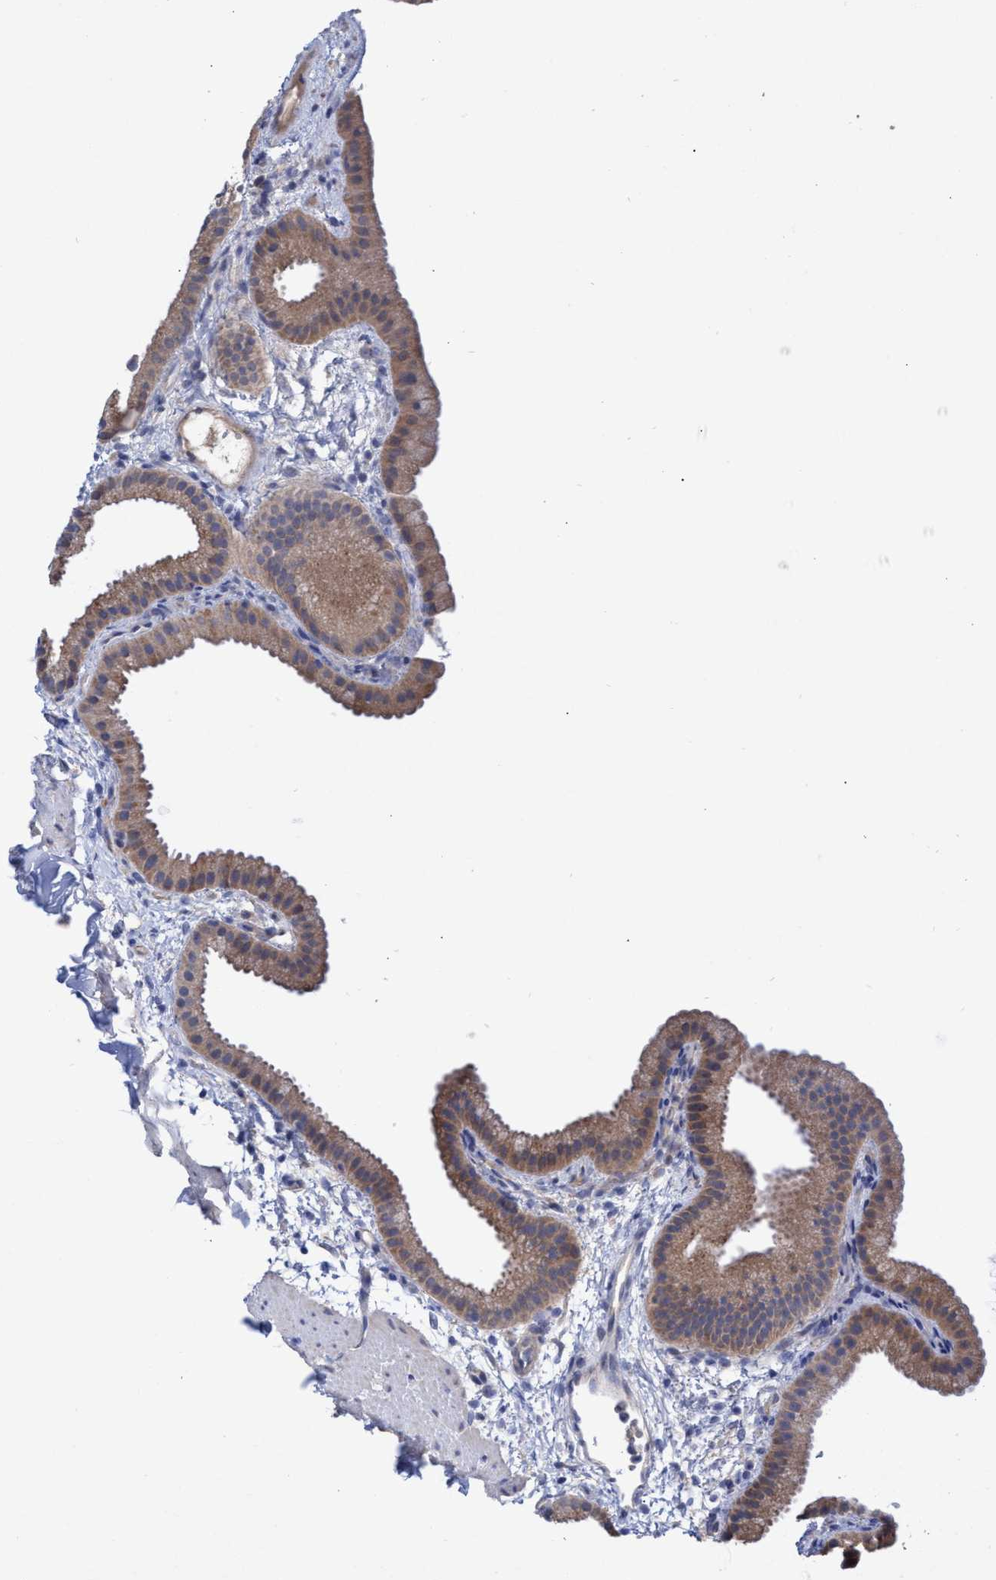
{"staining": {"intensity": "moderate", "quantity": ">75%", "location": "cytoplasmic/membranous"}, "tissue": "gallbladder", "cell_type": "Glandular cells", "image_type": "normal", "snomed": [{"axis": "morphology", "description": "Normal tissue, NOS"}, {"axis": "topography", "description": "Gallbladder"}], "caption": "Unremarkable gallbladder demonstrates moderate cytoplasmic/membranous positivity in about >75% of glandular cells, visualized by immunohistochemistry.", "gene": "SVEP1", "patient": {"sex": "female", "age": 64}}